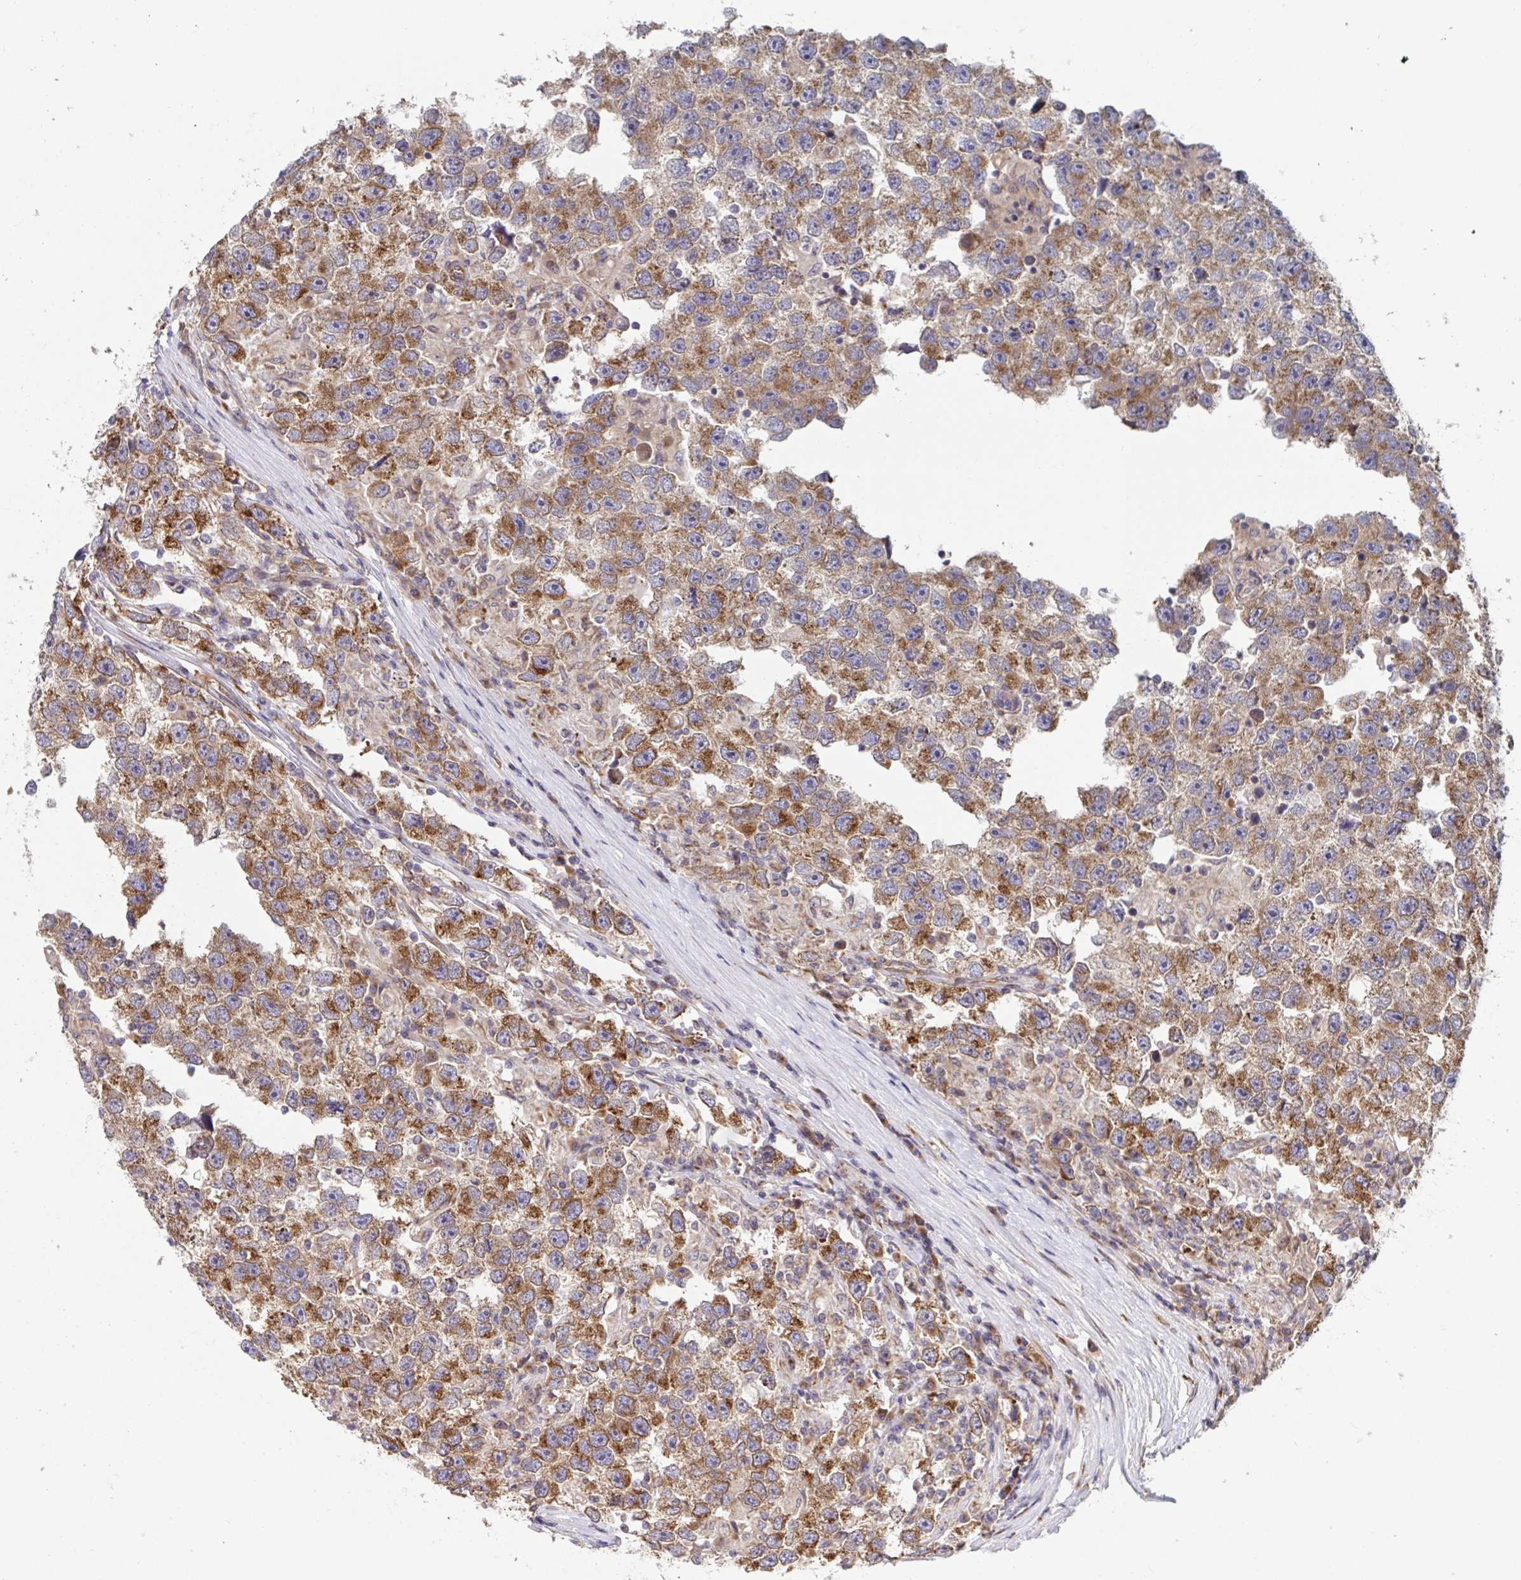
{"staining": {"intensity": "moderate", "quantity": ">75%", "location": "cytoplasmic/membranous"}, "tissue": "testis cancer", "cell_type": "Tumor cells", "image_type": "cancer", "snomed": [{"axis": "morphology", "description": "Seminoma, NOS"}, {"axis": "topography", "description": "Testis"}], "caption": "IHC image of human testis cancer (seminoma) stained for a protein (brown), which reveals medium levels of moderate cytoplasmic/membranous expression in about >75% of tumor cells.", "gene": "ATP5MJ", "patient": {"sex": "male", "age": 26}}